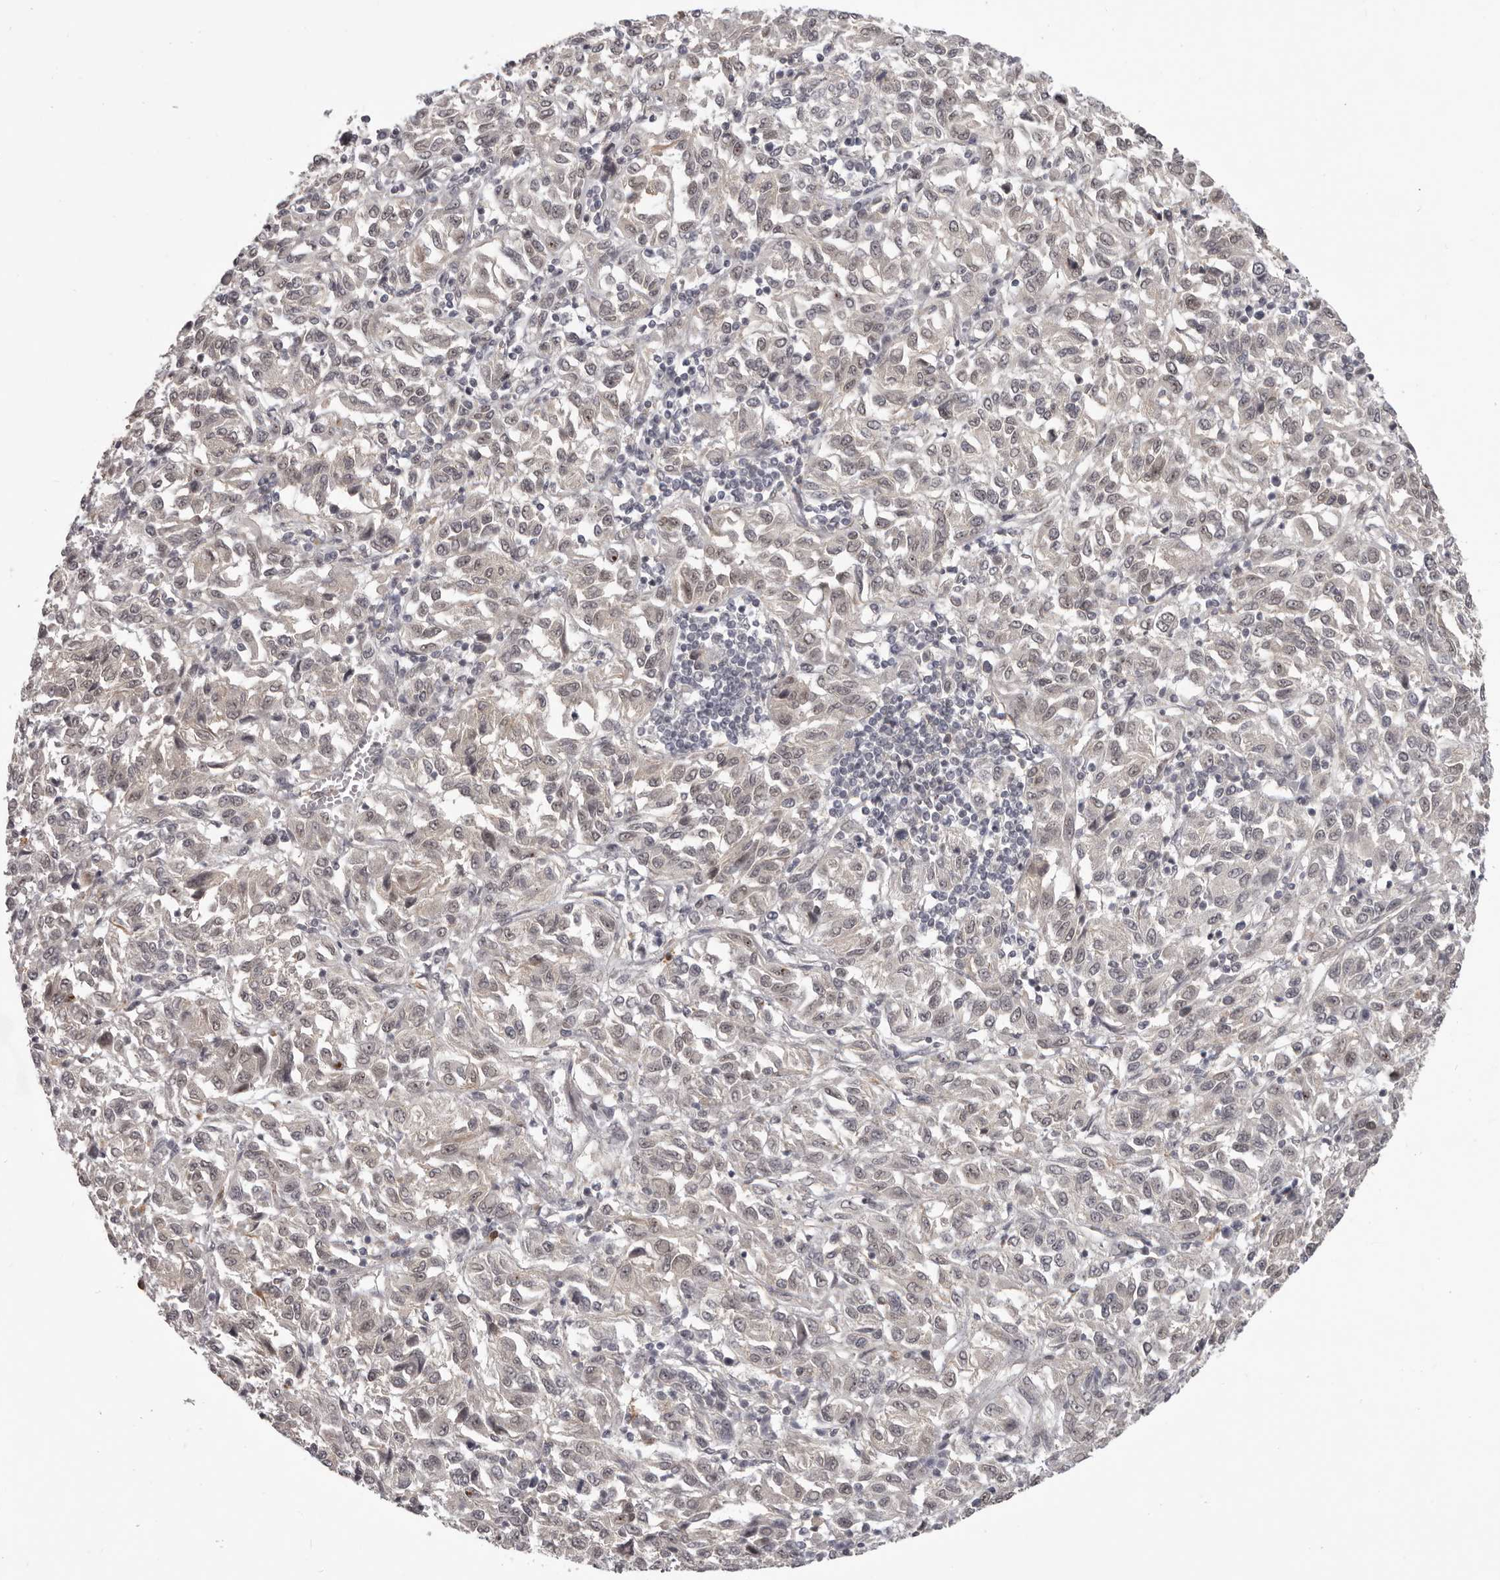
{"staining": {"intensity": "negative", "quantity": "none", "location": "none"}, "tissue": "melanoma", "cell_type": "Tumor cells", "image_type": "cancer", "snomed": [{"axis": "morphology", "description": "Malignant melanoma, Metastatic site"}, {"axis": "topography", "description": "Lung"}], "caption": "This is an IHC histopathology image of human melanoma. There is no staining in tumor cells.", "gene": "RNF2", "patient": {"sex": "male", "age": 64}}